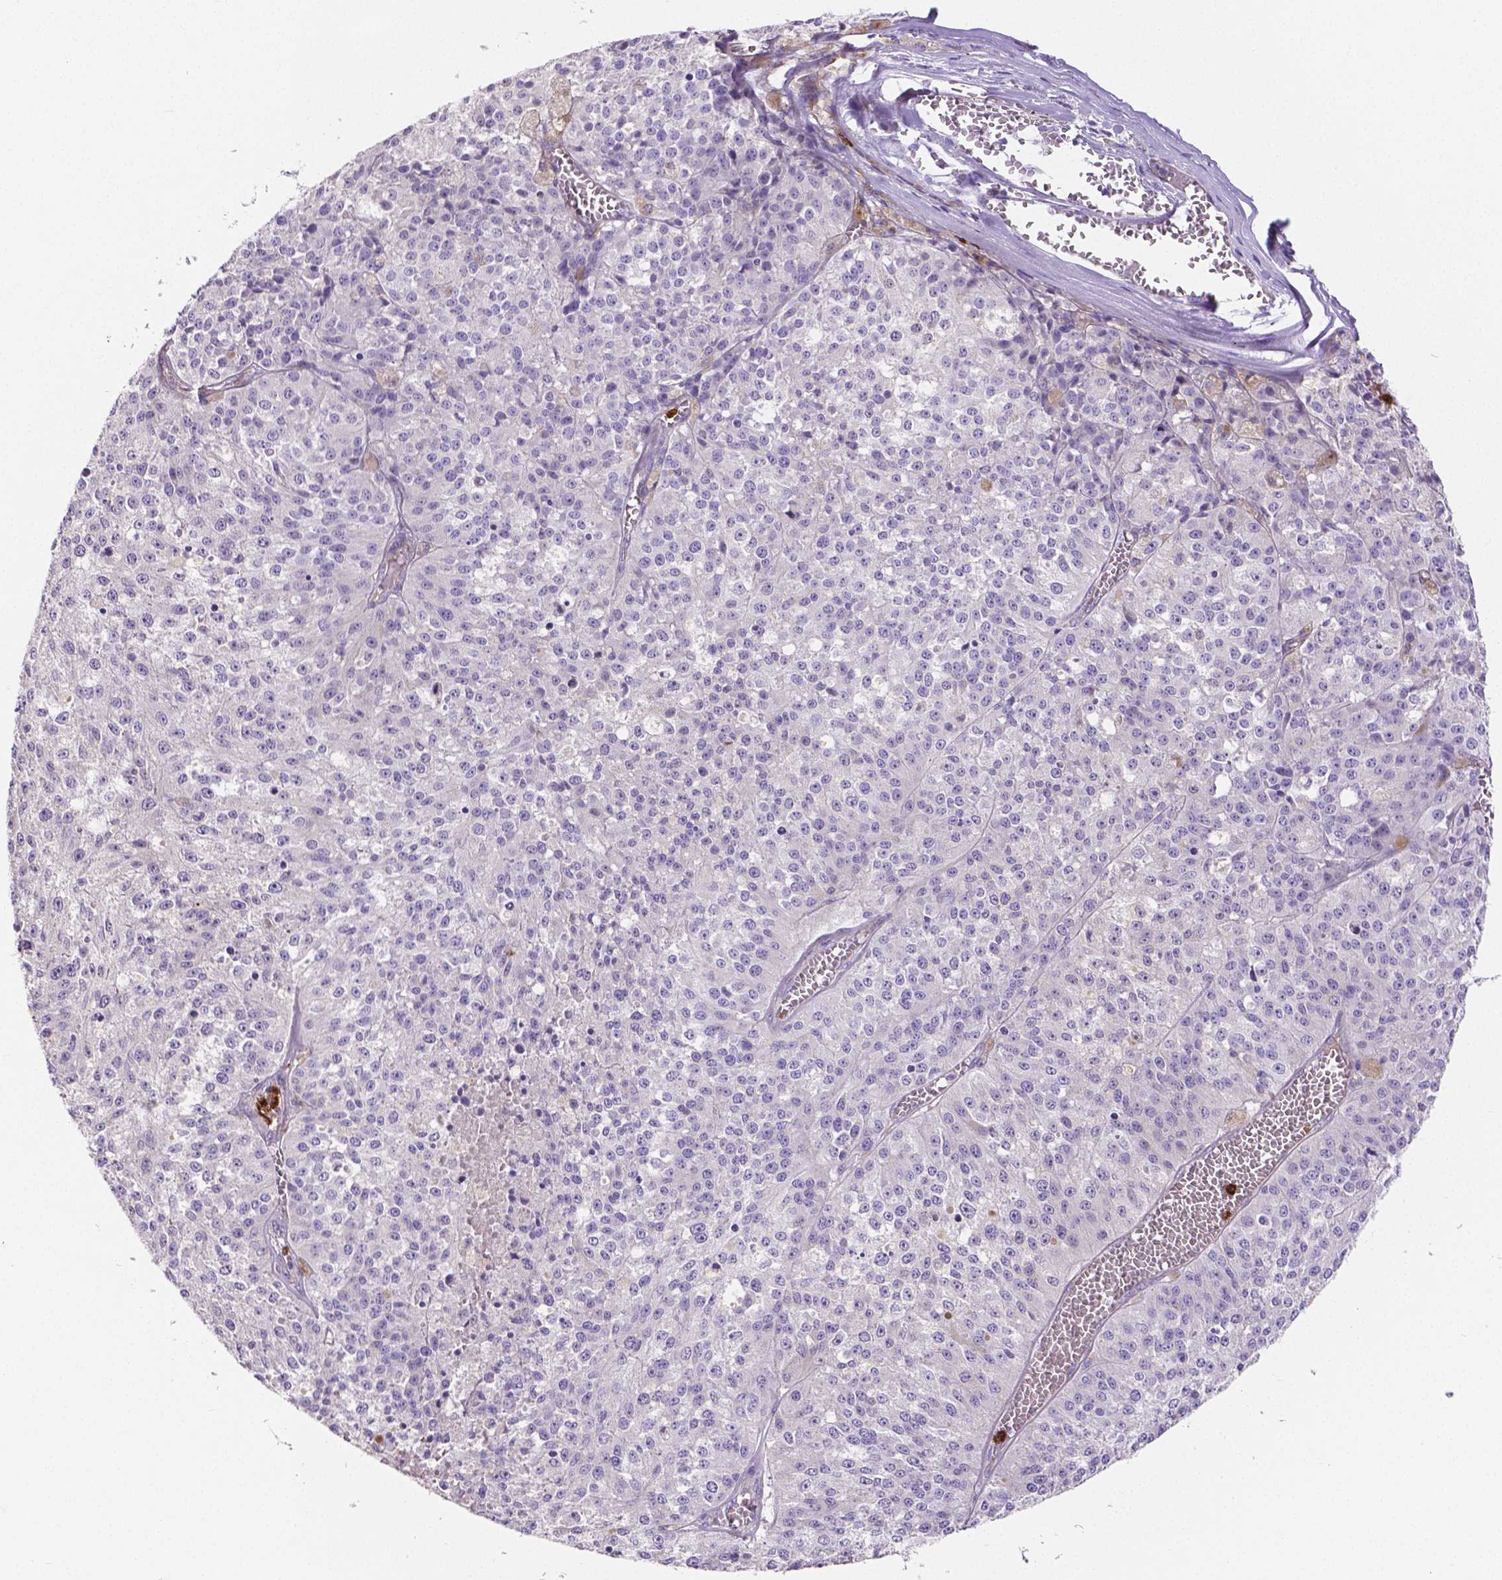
{"staining": {"intensity": "negative", "quantity": "none", "location": "none"}, "tissue": "melanoma", "cell_type": "Tumor cells", "image_type": "cancer", "snomed": [{"axis": "morphology", "description": "Malignant melanoma, Metastatic site"}, {"axis": "topography", "description": "Lymph node"}], "caption": "High magnification brightfield microscopy of melanoma stained with DAB (brown) and counterstained with hematoxylin (blue): tumor cells show no significant staining.", "gene": "MMP9", "patient": {"sex": "female", "age": 64}}